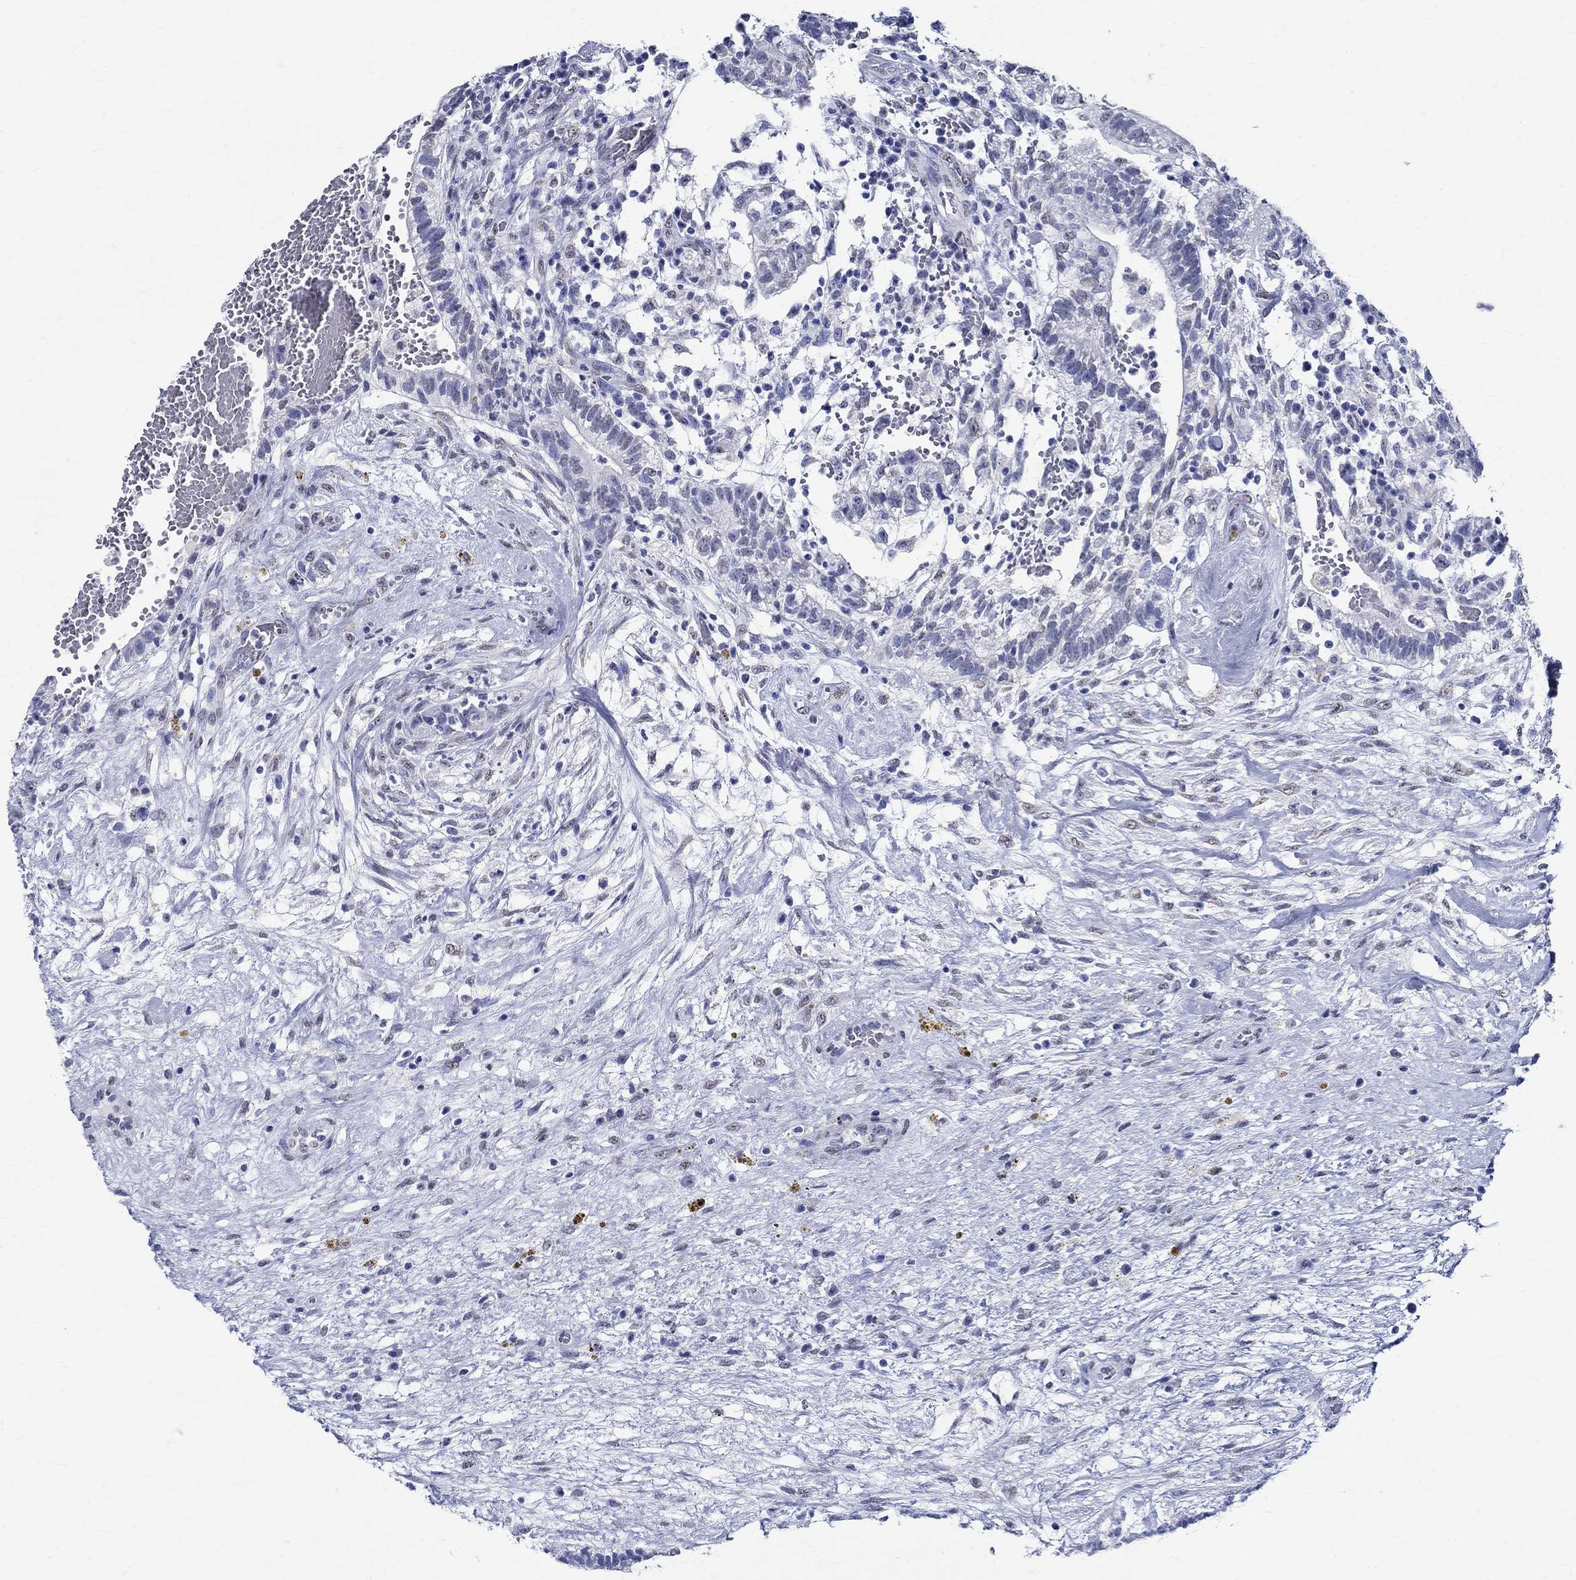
{"staining": {"intensity": "negative", "quantity": "none", "location": "none"}, "tissue": "testis cancer", "cell_type": "Tumor cells", "image_type": "cancer", "snomed": [{"axis": "morphology", "description": "Normal tissue, NOS"}, {"axis": "morphology", "description": "Carcinoma, Embryonal, NOS"}, {"axis": "topography", "description": "Testis"}, {"axis": "topography", "description": "Epididymis"}], "caption": "A high-resolution photomicrograph shows immunohistochemistry staining of testis embryonal carcinoma, which displays no significant staining in tumor cells. The staining is performed using DAB brown chromogen with nuclei counter-stained in using hematoxylin.", "gene": "TSPAN16", "patient": {"sex": "male", "age": 32}}